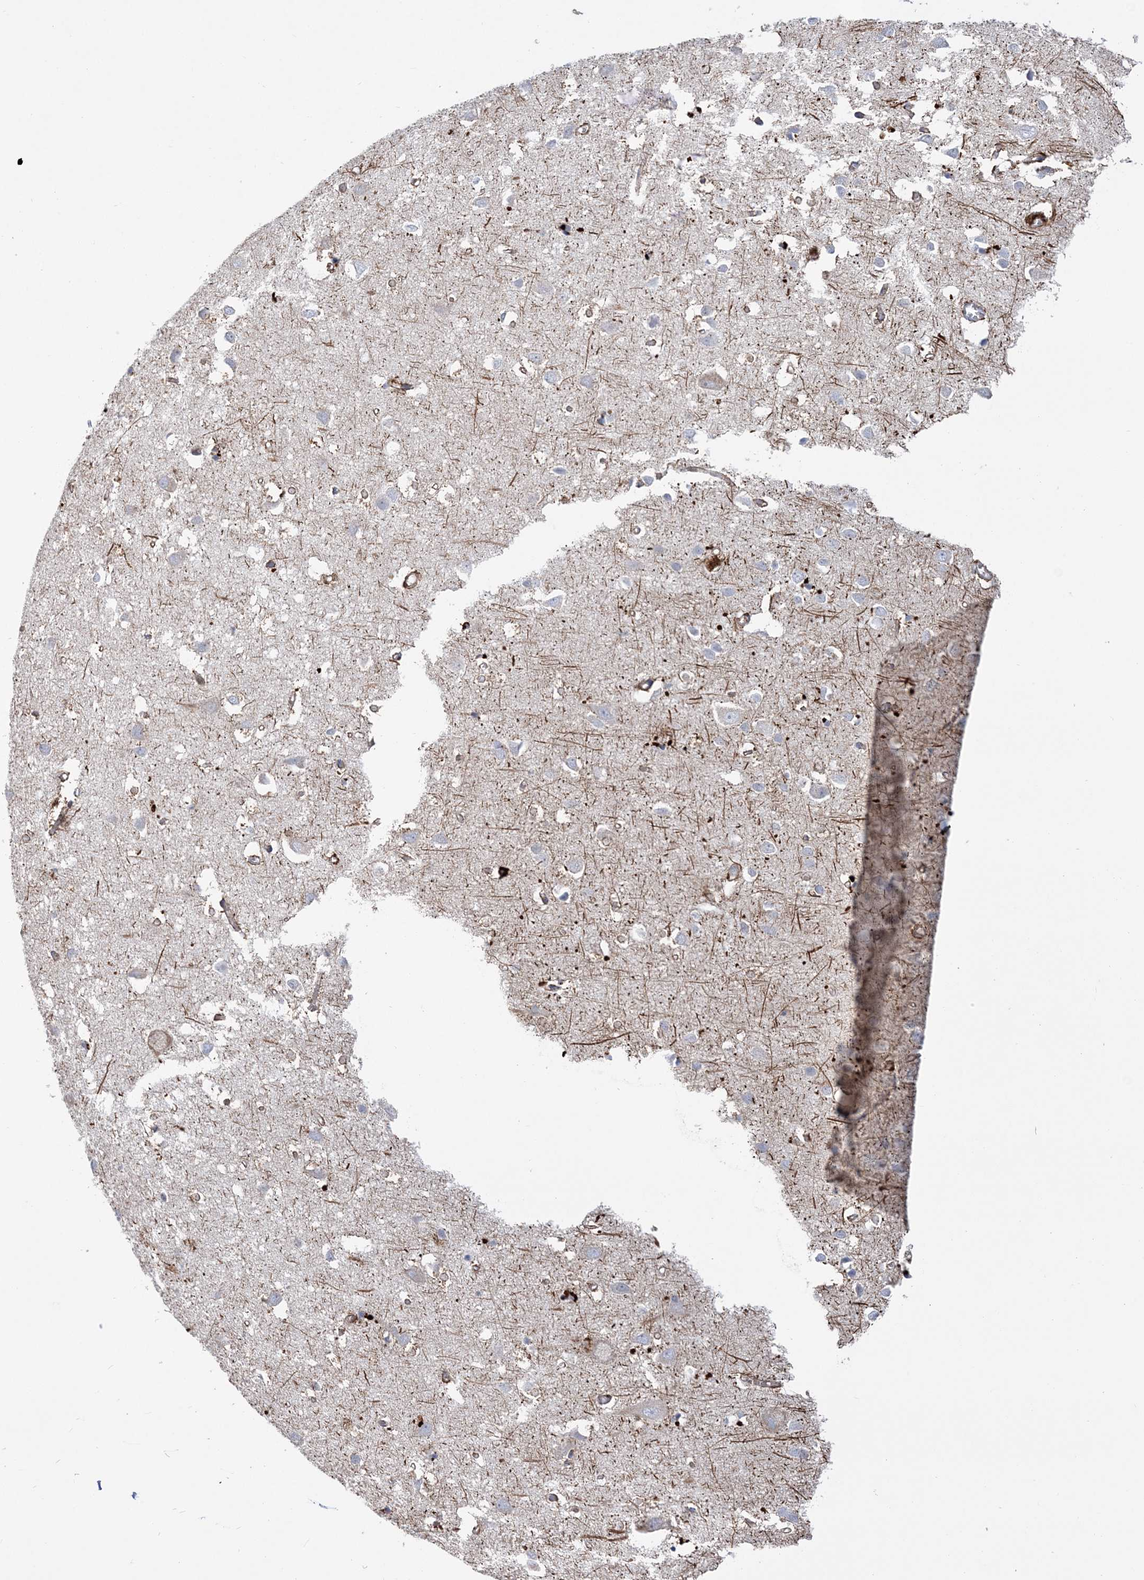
{"staining": {"intensity": "negative", "quantity": "none", "location": "none"}, "tissue": "cerebral cortex", "cell_type": "Endothelial cells", "image_type": "normal", "snomed": [{"axis": "morphology", "description": "Normal tissue, NOS"}, {"axis": "topography", "description": "Cerebral cortex"}], "caption": "High power microscopy histopathology image of an IHC image of normal cerebral cortex, revealing no significant expression in endothelial cells. (DAB (3,3'-diaminobenzidine) immunohistochemistry (IHC) visualized using brightfield microscopy, high magnification).", "gene": "ZNF821", "patient": {"sex": "female", "age": 64}}